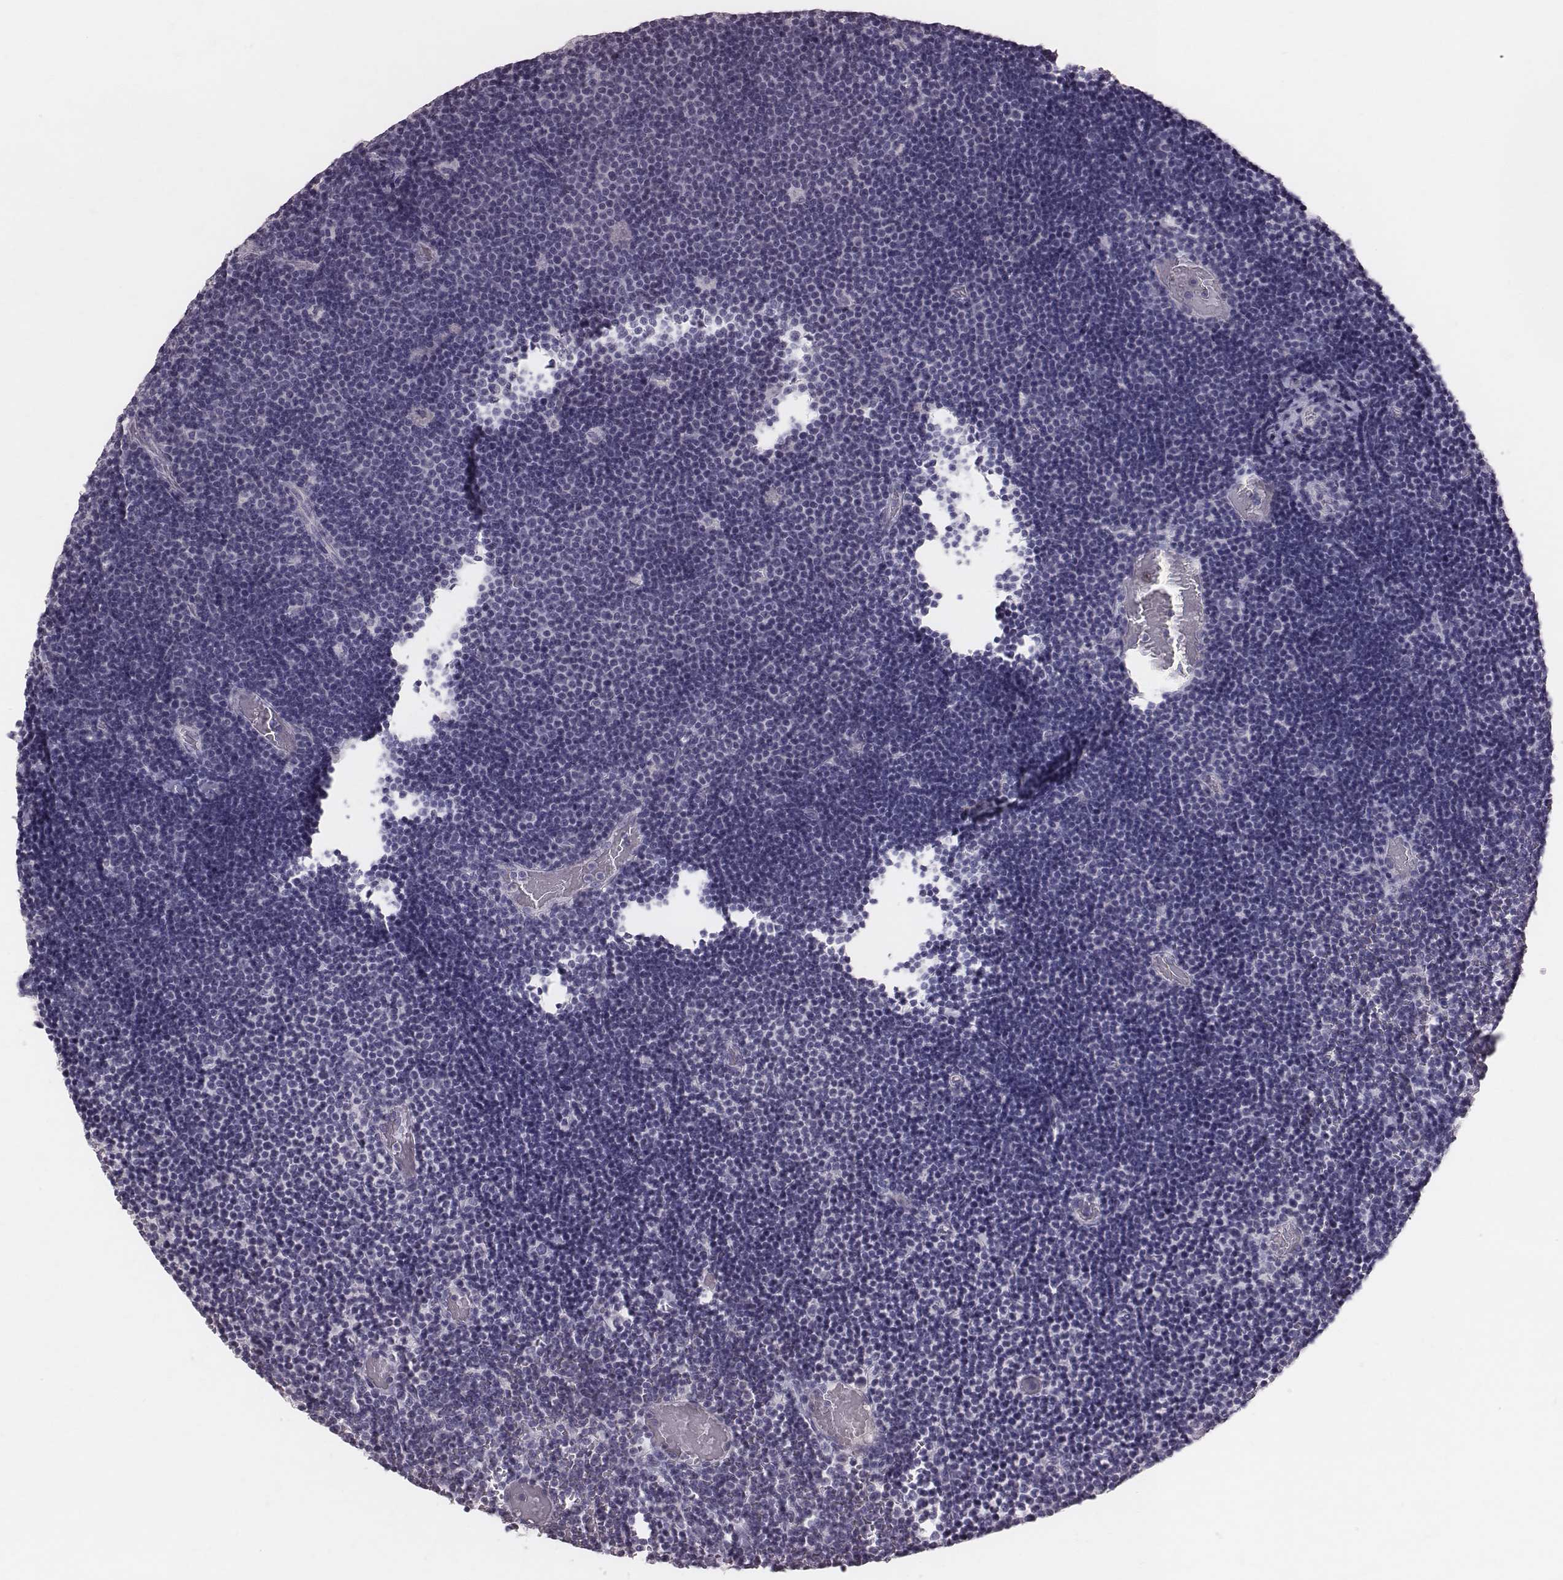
{"staining": {"intensity": "negative", "quantity": "none", "location": "none"}, "tissue": "lymphoma", "cell_type": "Tumor cells", "image_type": "cancer", "snomed": [{"axis": "morphology", "description": "Malignant lymphoma, non-Hodgkin's type, Low grade"}, {"axis": "topography", "description": "Brain"}], "caption": "High magnification brightfield microscopy of low-grade malignant lymphoma, non-Hodgkin's type stained with DAB (brown) and counterstained with hematoxylin (blue): tumor cells show no significant expression.", "gene": "CFTR", "patient": {"sex": "female", "age": 66}}